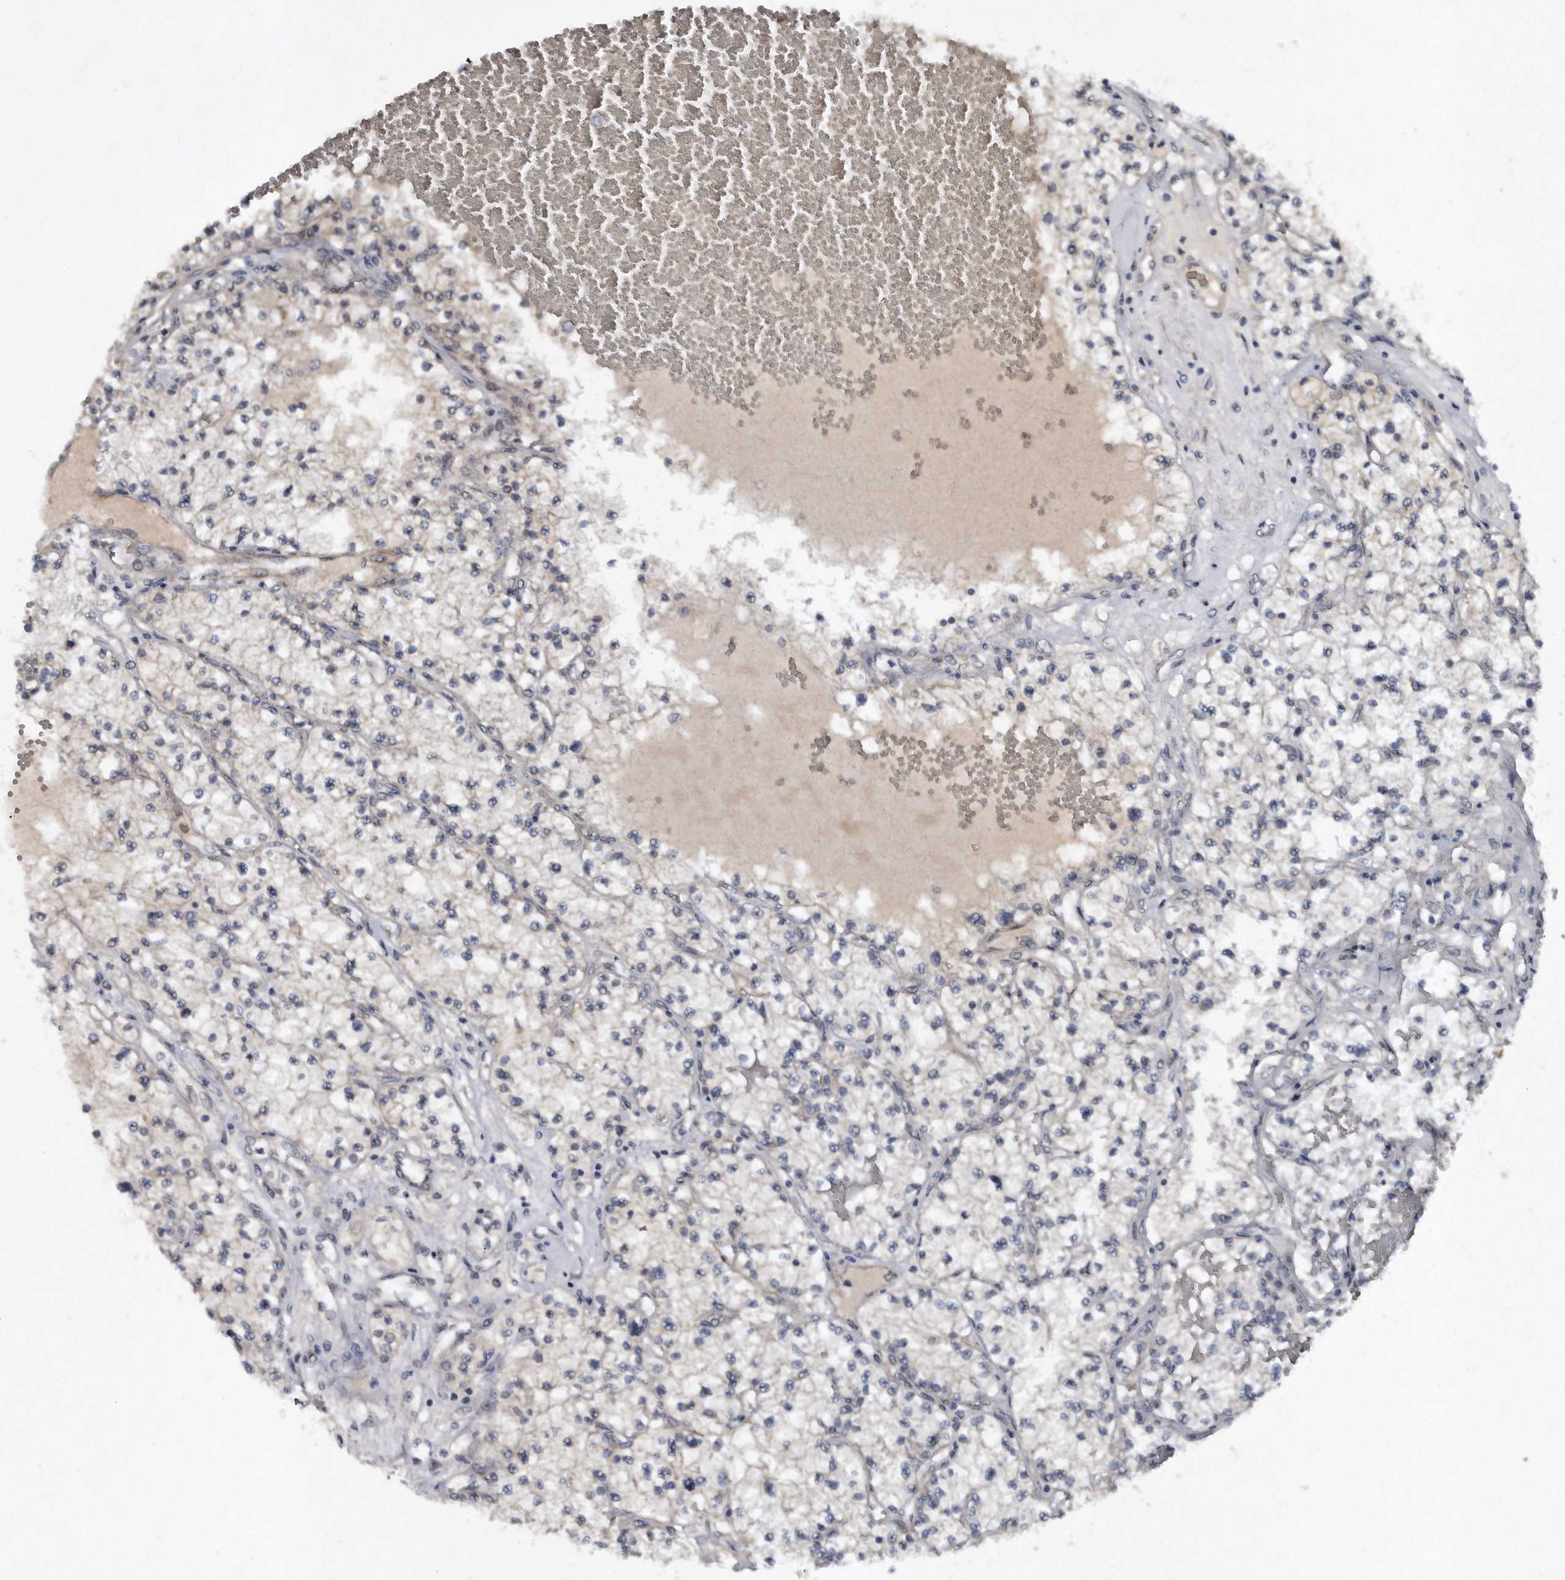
{"staining": {"intensity": "negative", "quantity": "none", "location": "none"}, "tissue": "renal cancer", "cell_type": "Tumor cells", "image_type": "cancer", "snomed": [{"axis": "morphology", "description": "Normal tissue, NOS"}, {"axis": "morphology", "description": "Adenocarcinoma, NOS"}, {"axis": "topography", "description": "Kidney"}], "caption": "There is no significant expression in tumor cells of renal cancer. (Immunohistochemistry (ihc), brightfield microscopy, high magnification).", "gene": "PROM1", "patient": {"sex": "male", "age": 68}}